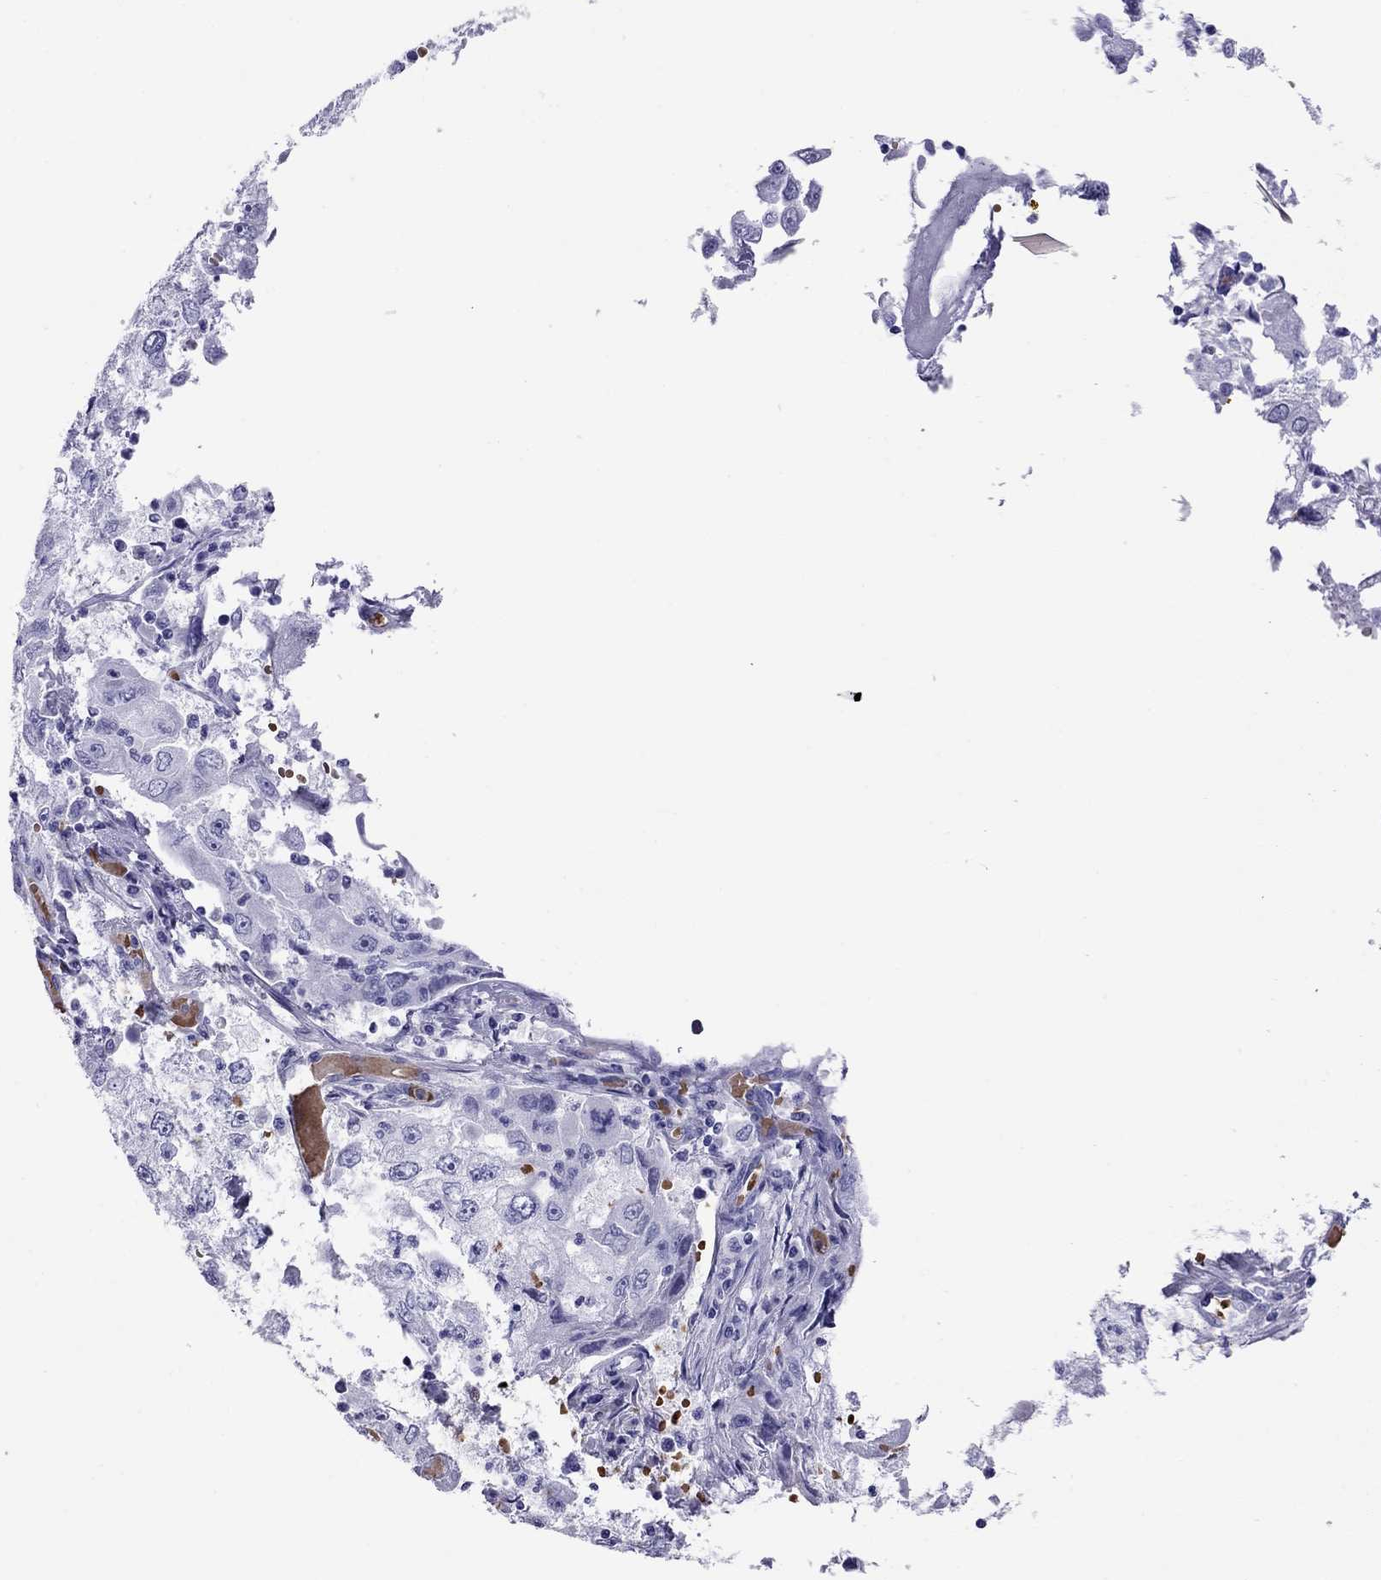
{"staining": {"intensity": "negative", "quantity": "none", "location": "none"}, "tissue": "cervical cancer", "cell_type": "Tumor cells", "image_type": "cancer", "snomed": [{"axis": "morphology", "description": "Squamous cell carcinoma, NOS"}, {"axis": "topography", "description": "Cervix"}], "caption": "Immunohistochemical staining of human cervical cancer (squamous cell carcinoma) displays no significant positivity in tumor cells. (Stains: DAB immunohistochemistry (IHC) with hematoxylin counter stain, Microscopy: brightfield microscopy at high magnification).", "gene": "PTPRN", "patient": {"sex": "female", "age": 36}}